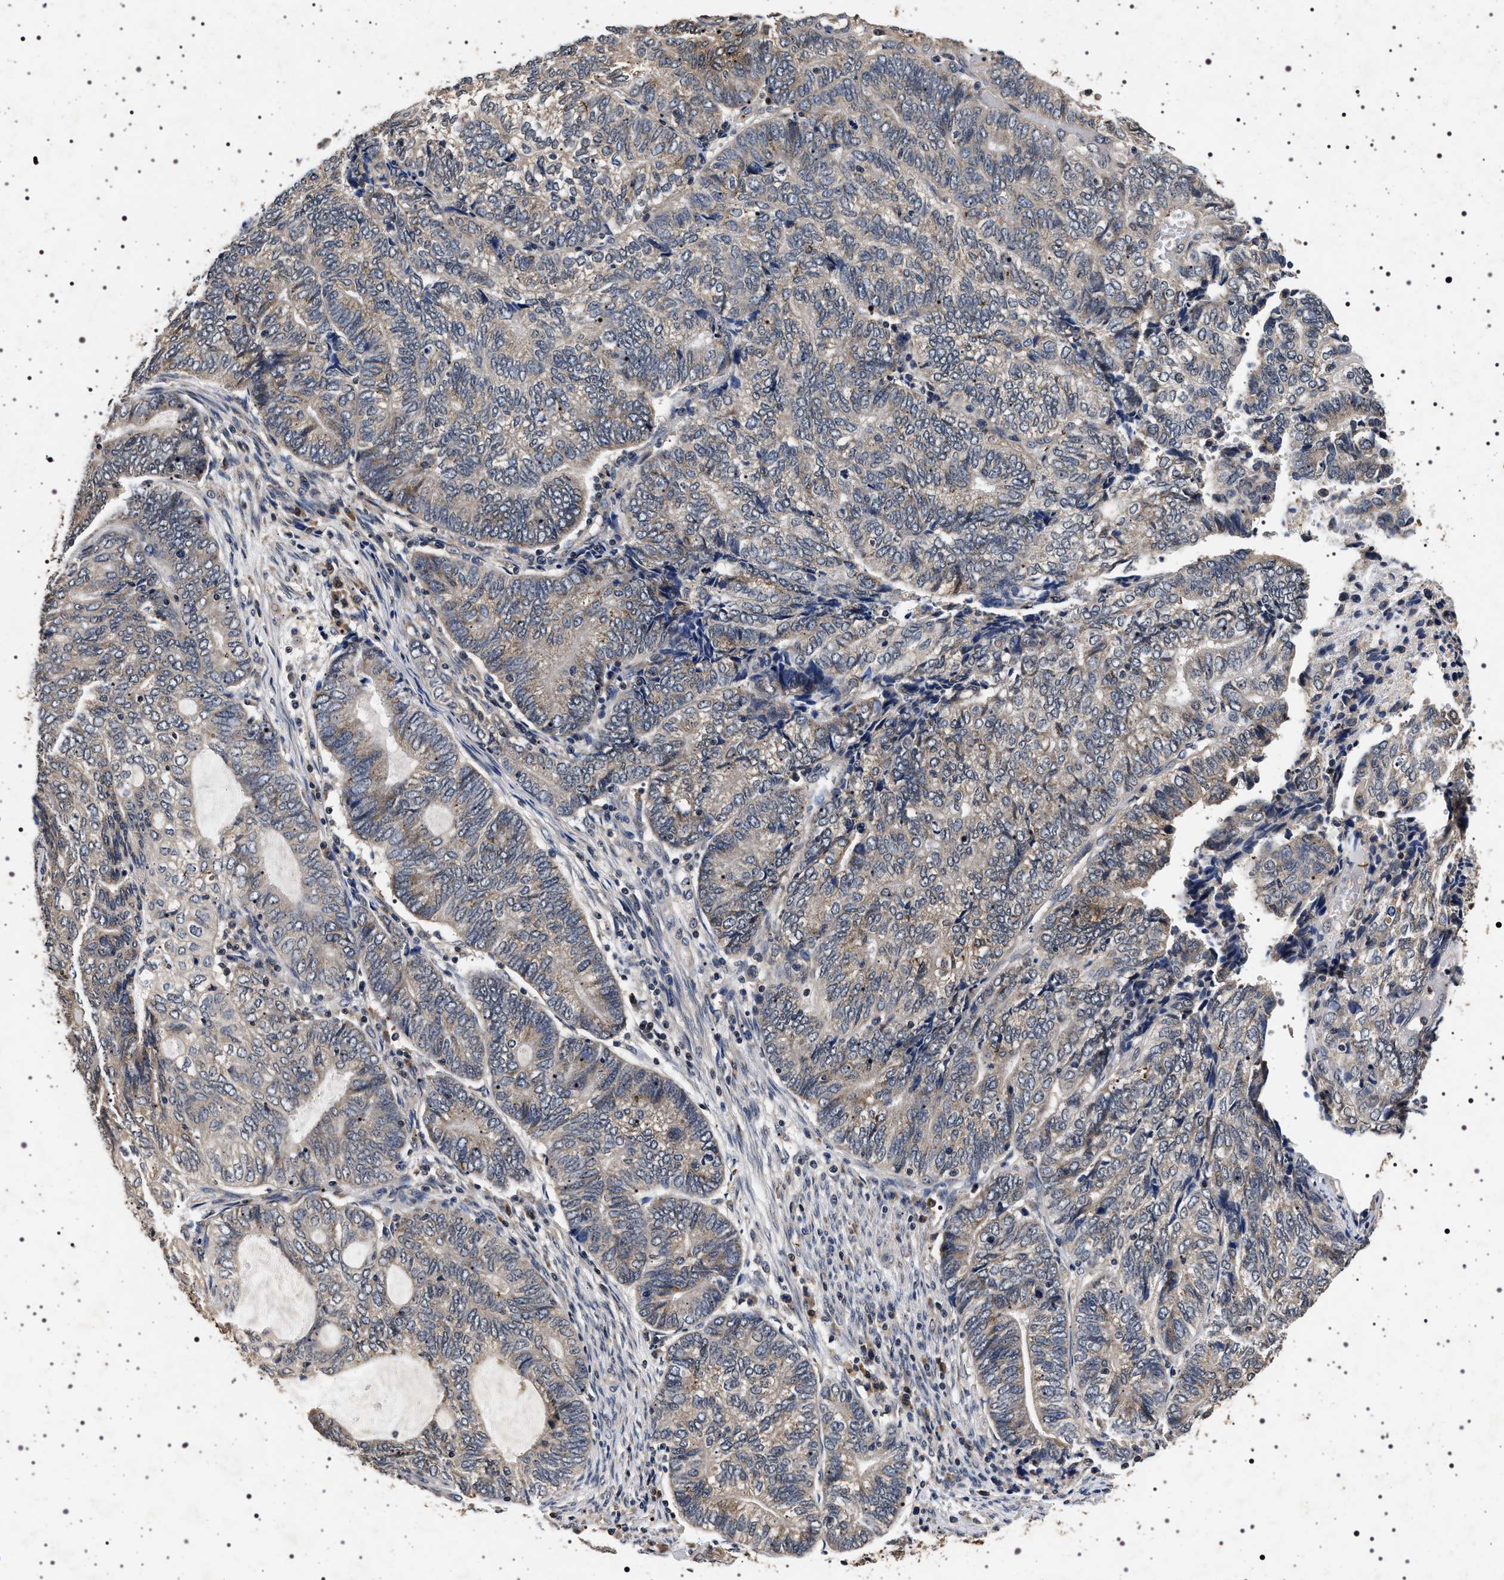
{"staining": {"intensity": "weak", "quantity": "<25%", "location": "cytoplasmic/membranous"}, "tissue": "endometrial cancer", "cell_type": "Tumor cells", "image_type": "cancer", "snomed": [{"axis": "morphology", "description": "Adenocarcinoma, NOS"}, {"axis": "topography", "description": "Uterus"}, {"axis": "topography", "description": "Endometrium"}], "caption": "Tumor cells show no significant protein positivity in endometrial cancer (adenocarcinoma).", "gene": "CDKN1B", "patient": {"sex": "female", "age": 70}}